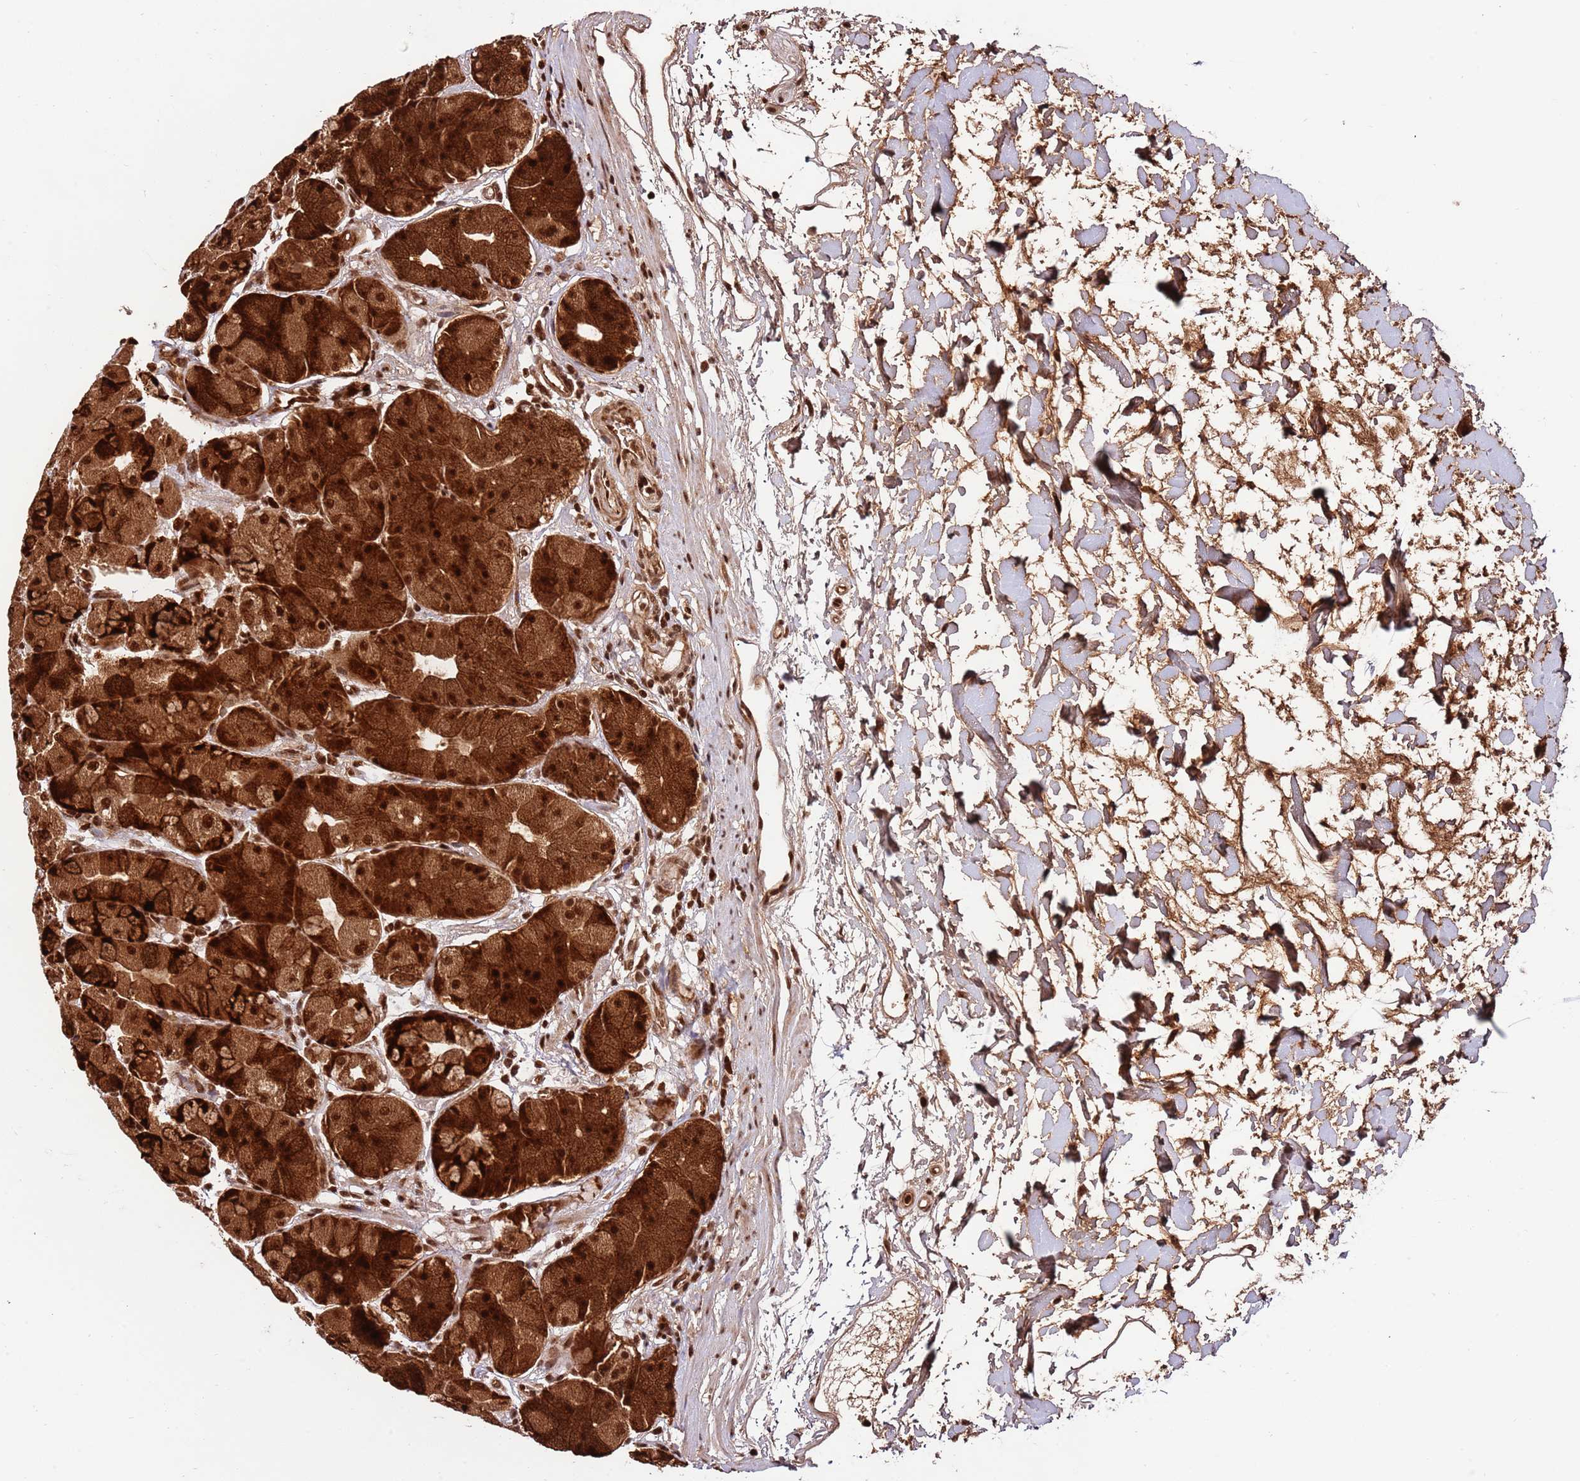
{"staining": {"intensity": "strong", "quantity": ">75%", "location": "cytoplasmic/membranous,nuclear"}, "tissue": "stomach", "cell_type": "Glandular cells", "image_type": "normal", "snomed": [{"axis": "morphology", "description": "Normal tissue, NOS"}, {"axis": "topography", "description": "Stomach"}], "caption": "About >75% of glandular cells in benign stomach demonstrate strong cytoplasmic/membranous,nuclear protein expression as visualized by brown immunohistochemical staining.", "gene": "RIF1", "patient": {"sex": "male", "age": 57}}